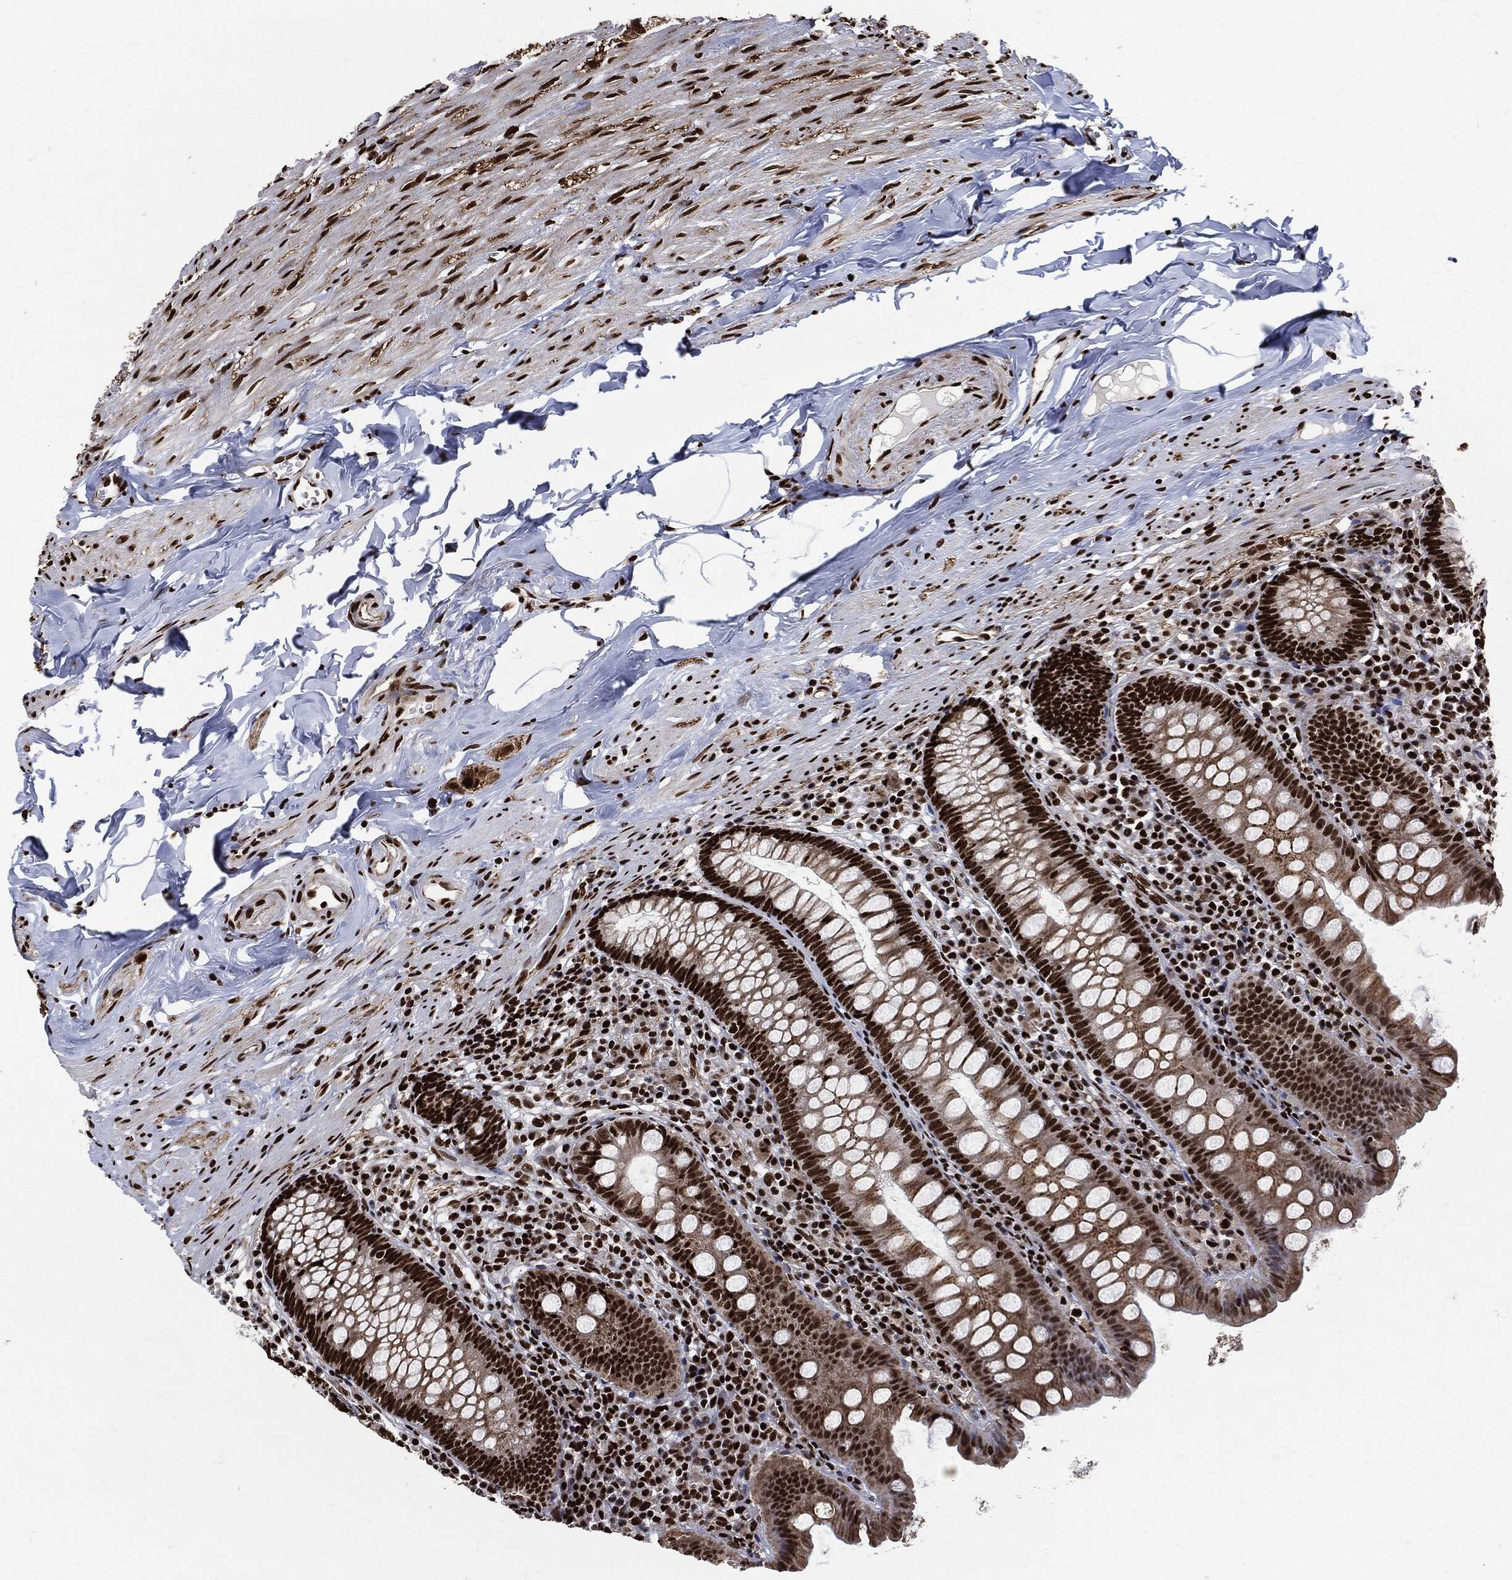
{"staining": {"intensity": "strong", "quantity": ">75%", "location": "nuclear"}, "tissue": "appendix", "cell_type": "Glandular cells", "image_type": "normal", "snomed": [{"axis": "morphology", "description": "Normal tissue, NOS"}, {"axis": "topography", "description": "Appendix"}], "caption": "Human appendix stained with a brown dye shows strong nuclear positive staining in about >75% of glandular cells.", "gene": "RECQL", "patient": {"sex": "female", "age": 82}}